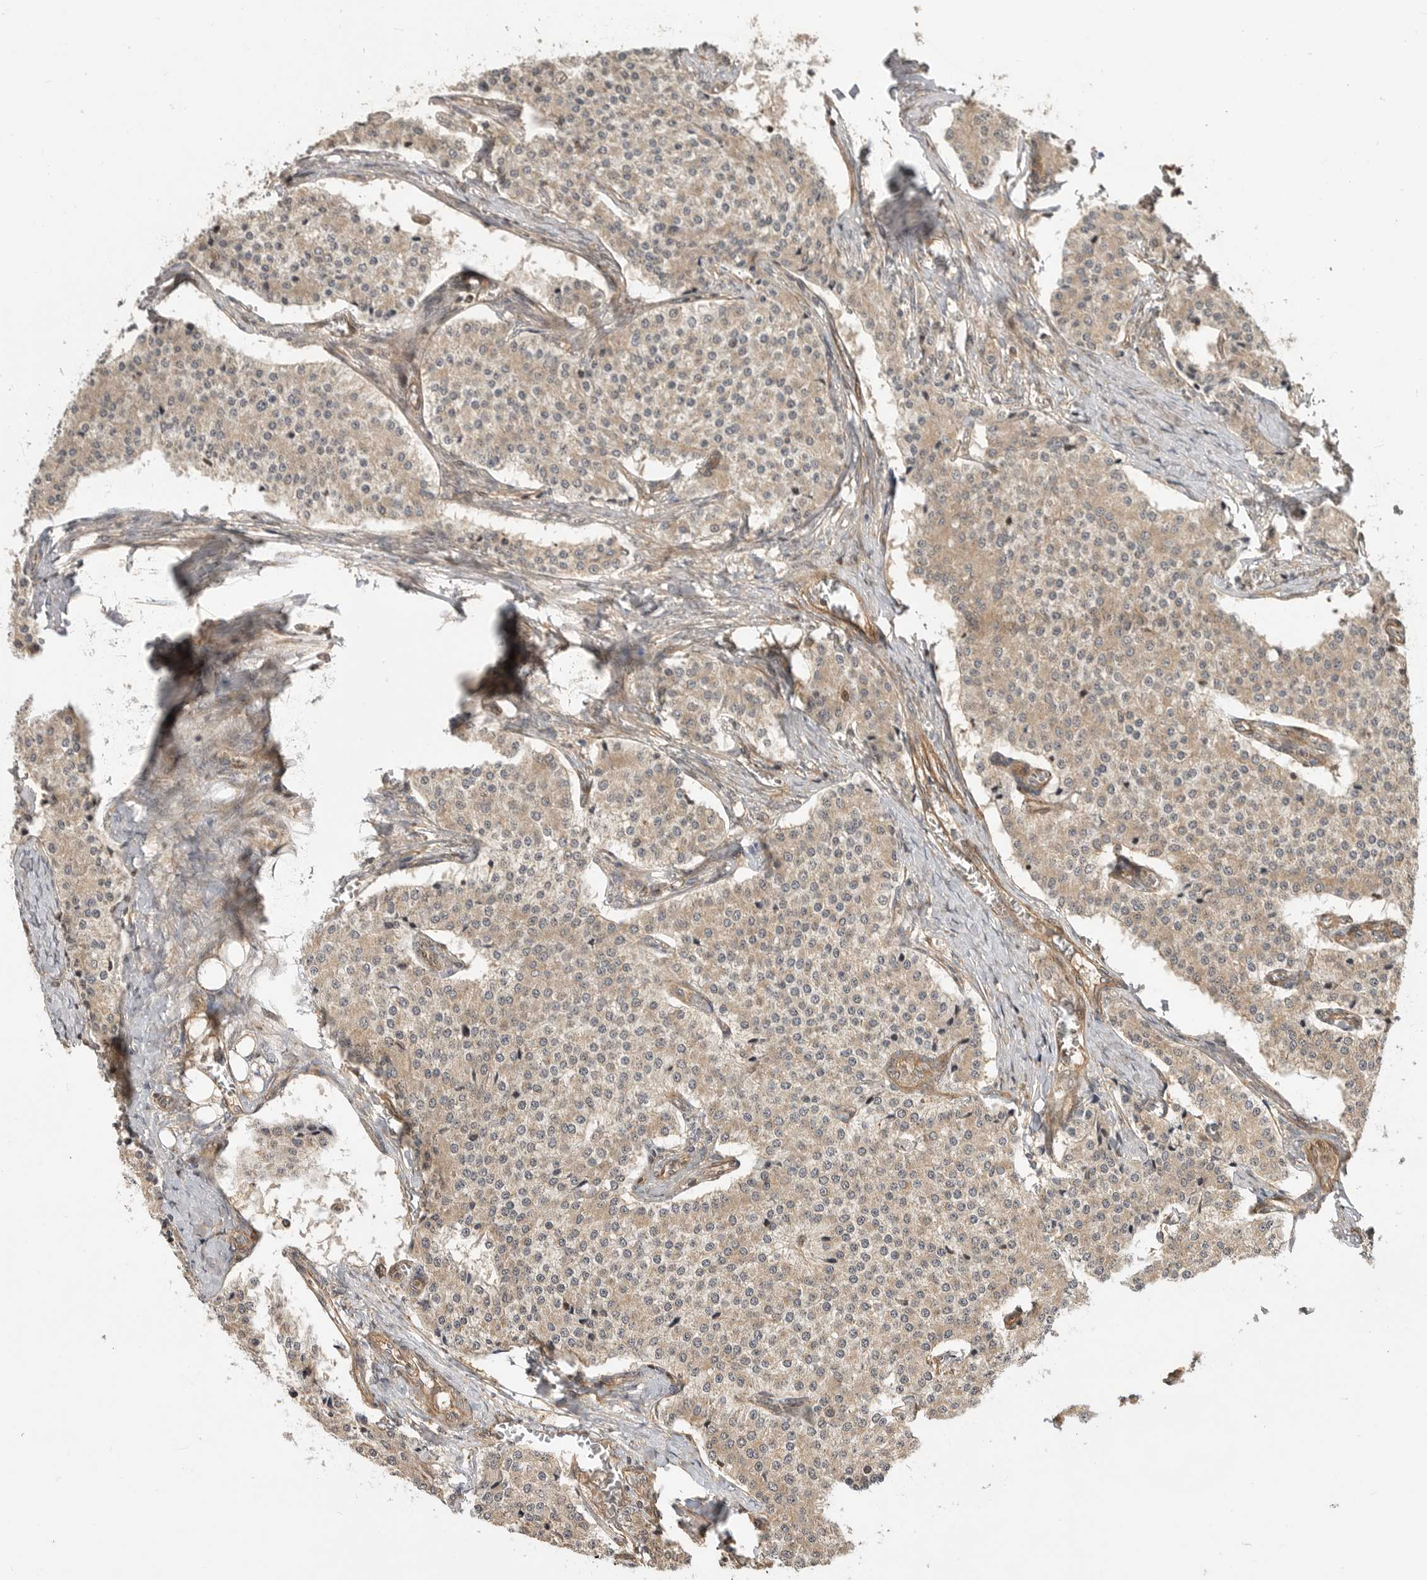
{"staining": {"intensity": "negative", "quantity": "none", "location": "none"}, "tissue": "carcinoid", "cell_type": "Tumor cells", "image_type": "cancer", "snomed": [{"axis": "morphology", "description": "Carcinoid, malignant, NOS"}, {"axis": "topography", "description": "Colon"}], "caption": "Immunohistochemistry (IHC) of carcinoid displays no staining in tumor cells.", "gene": "ADPRS", "patient": {"sex": "female", "age": 52}}